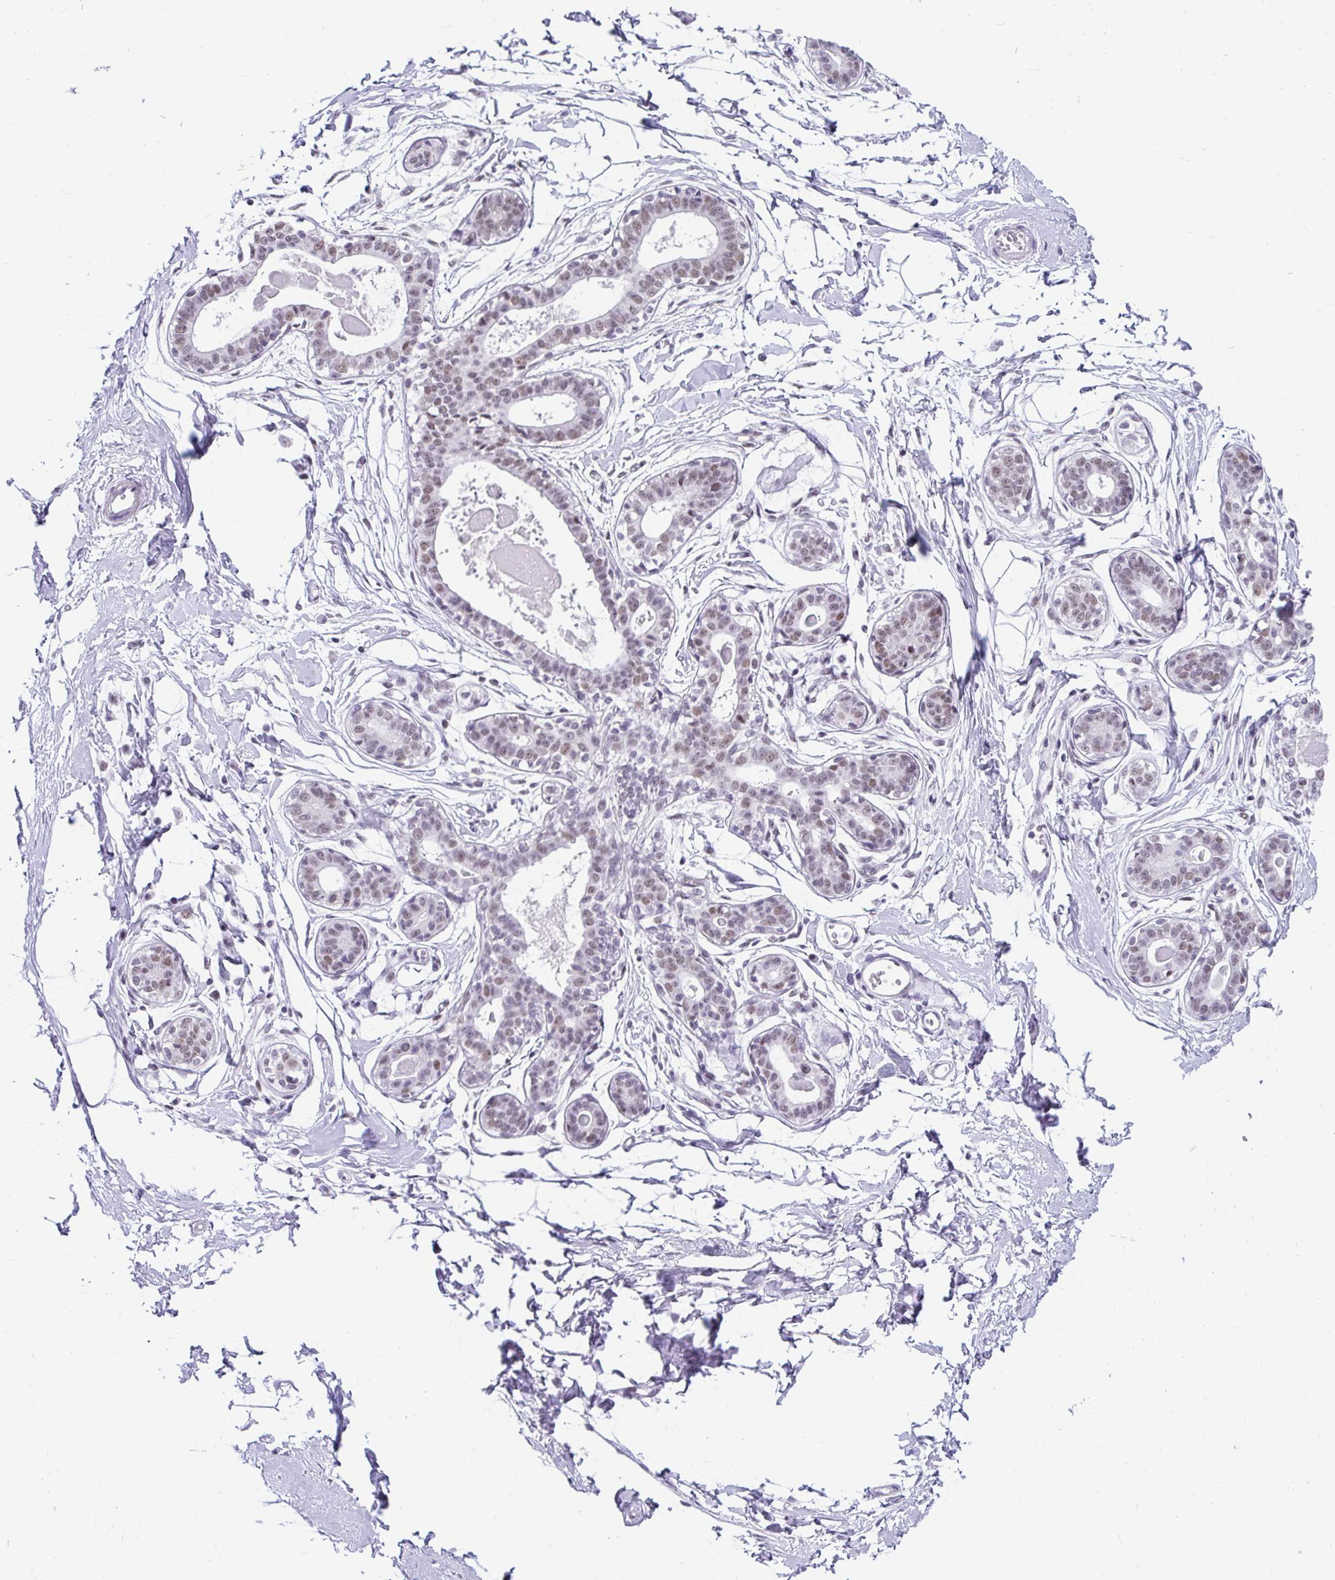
{"staining": {"intensity": "negative", "quantity": "none", "location": "none"}, "tissue": "breast", "cell_type": "Adipocytes", "image_type": "normal", "snomed": [{"axis": "morphology", "description": "Normal tissue, NOS"}, {"axis": "topography", "description": "Breast"}], "caption": "This is an immunohistochemistry (IHC) micrograph of benign breast. There is no positivity in adipocytes.", "gene": "PLCXD2", "patient": {"sex": "female", "age": 45}}